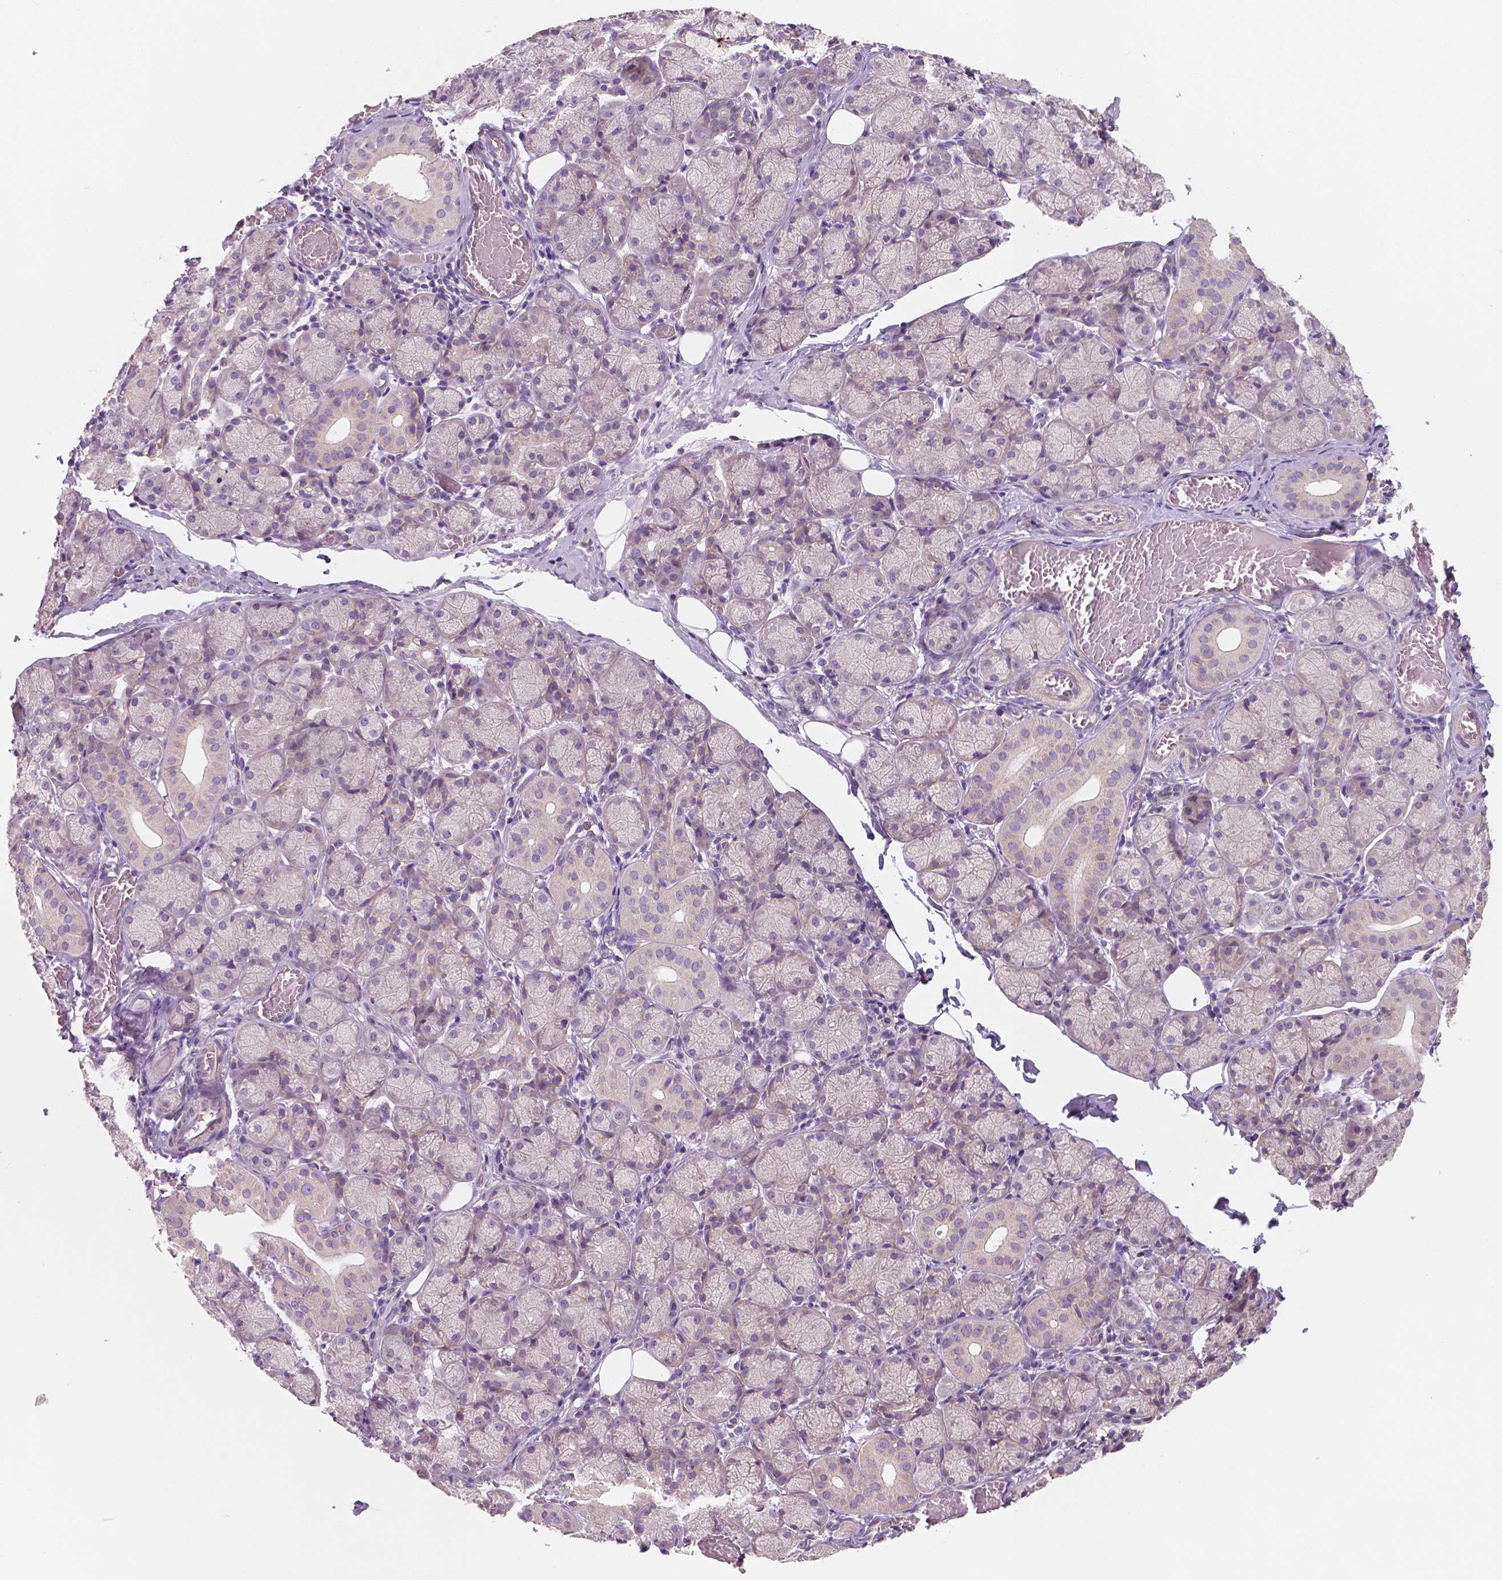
{"staining": {"intensity": "weak", "quantity": "<25%", "location": "cytoplasmic/membranous,nuclear"}, "tissue": "salivary gland", "cell_type": "Glandular cells", "image_type": "normal", "snomed": [{"axis": "morphology", "description": "Normal tissue, NOS"}, {"axis": "topography", "description": "Salivary gland"}, {"axis": "topography", "description": "Peripheral nerve tissue"}], "caption": "The image exhibits no significant staining in glandular cells of salivary gland. The staining is performed using DAB (3,3'-diaminobenzidine) brown chromogen with nuclei counter-stained in using hematoxylin.", "gene": "LSM14B", "patient": {"sex": "female", "age": 24}}